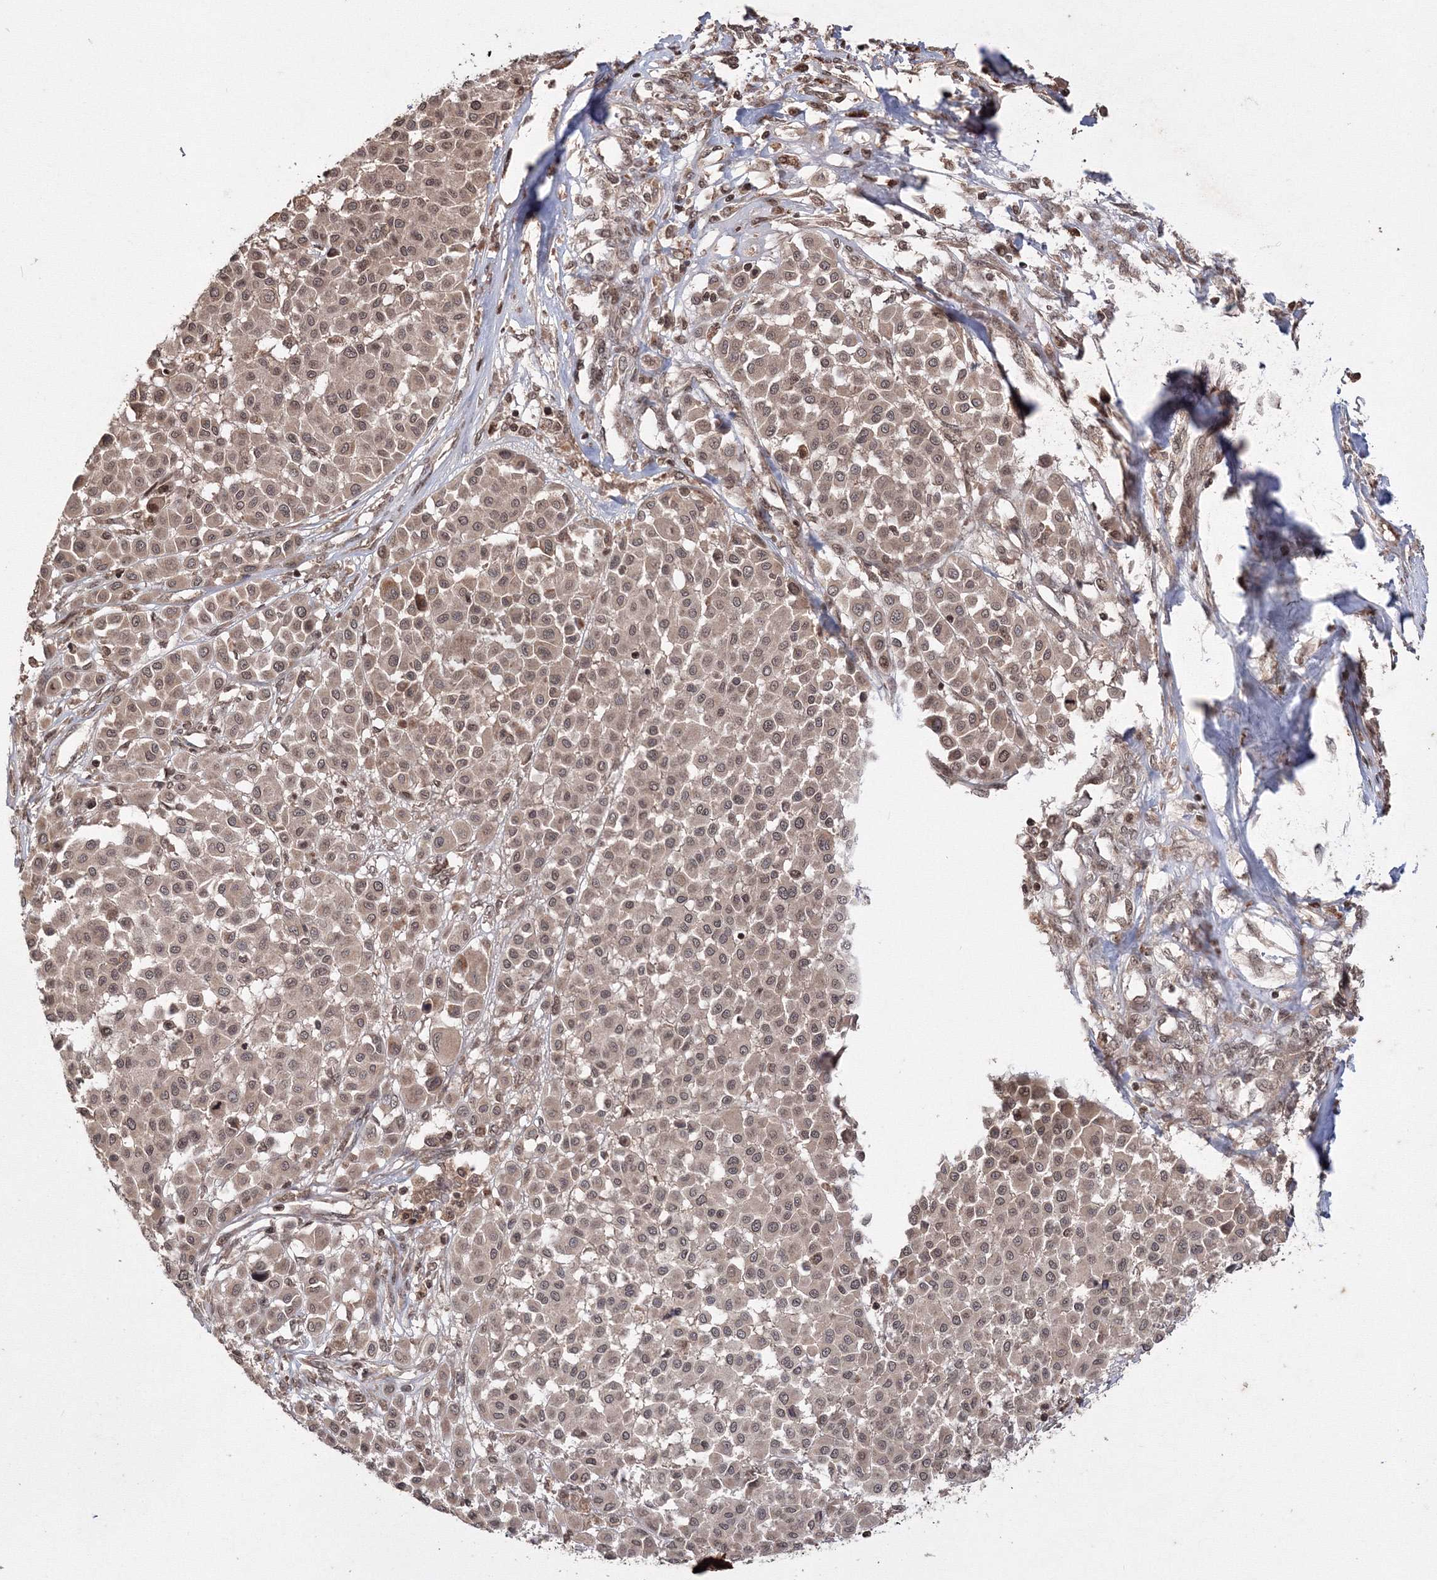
{"staining": {"intensity": "moderate", "quantity": ">75%", "location": "cytoplasmic/membranous,nuclear"}, "tissue": "melanoma", "cell_type": "Tumor cells", "image_type": "cancer", "snomed": [{"axis": "morphology", "description": "Malignant melanoma, Metastatic site"}, {"axis": "topography", "description": "Soft tissue"}], "caption": "Approximately >75% of tumor cells in human malignant melanoma (metastatic site) display moderate cytoplasmic/membranous and nuclear protein positivity as visualized by brown immunohistochemical staining.", "gene": "PEX13", "patient": {"sex": "male", "age": 41}}